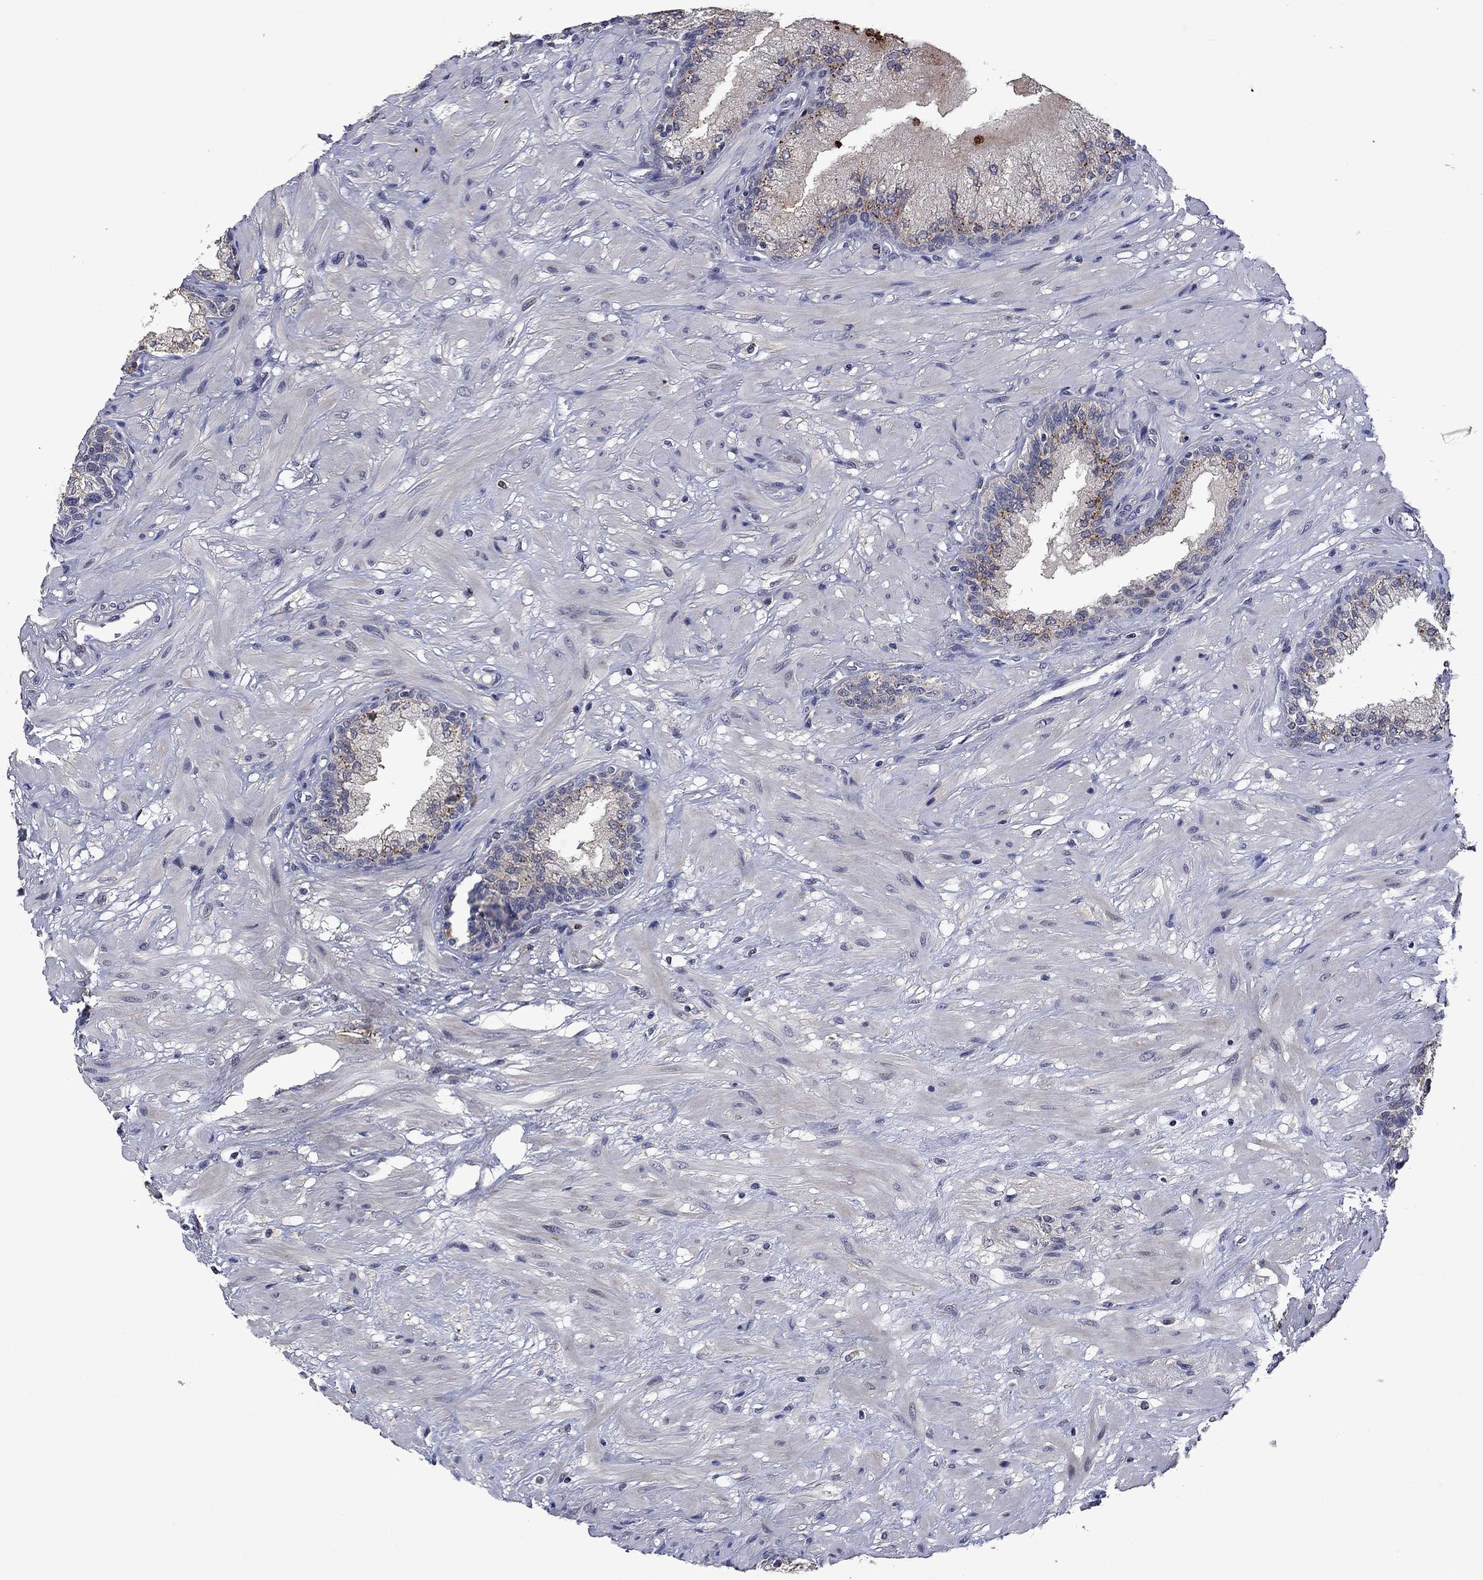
{"staining": {"intensity": "moderate", "quantity": "<25%", "location": "cytoplasmic/membranous"}, "tissue": "prostate", "cell_type": "Glandular cells", "image_type": "normal", "snomed": [{"axis": "morphology", "description": "Normal tissue, NOS"}, {"axis": "topography", "description": "Prostate"}], "caption": "Immunohistochemical staining of normal human prostate reveals low levels of moderate cytoplasmic/membranous staining in about <25% of glandular cells. (DAB IHC with brightfield microscopy, high magnification).", "gene": "PHKA1", "patient": {"sex": "male", "age": 63}}